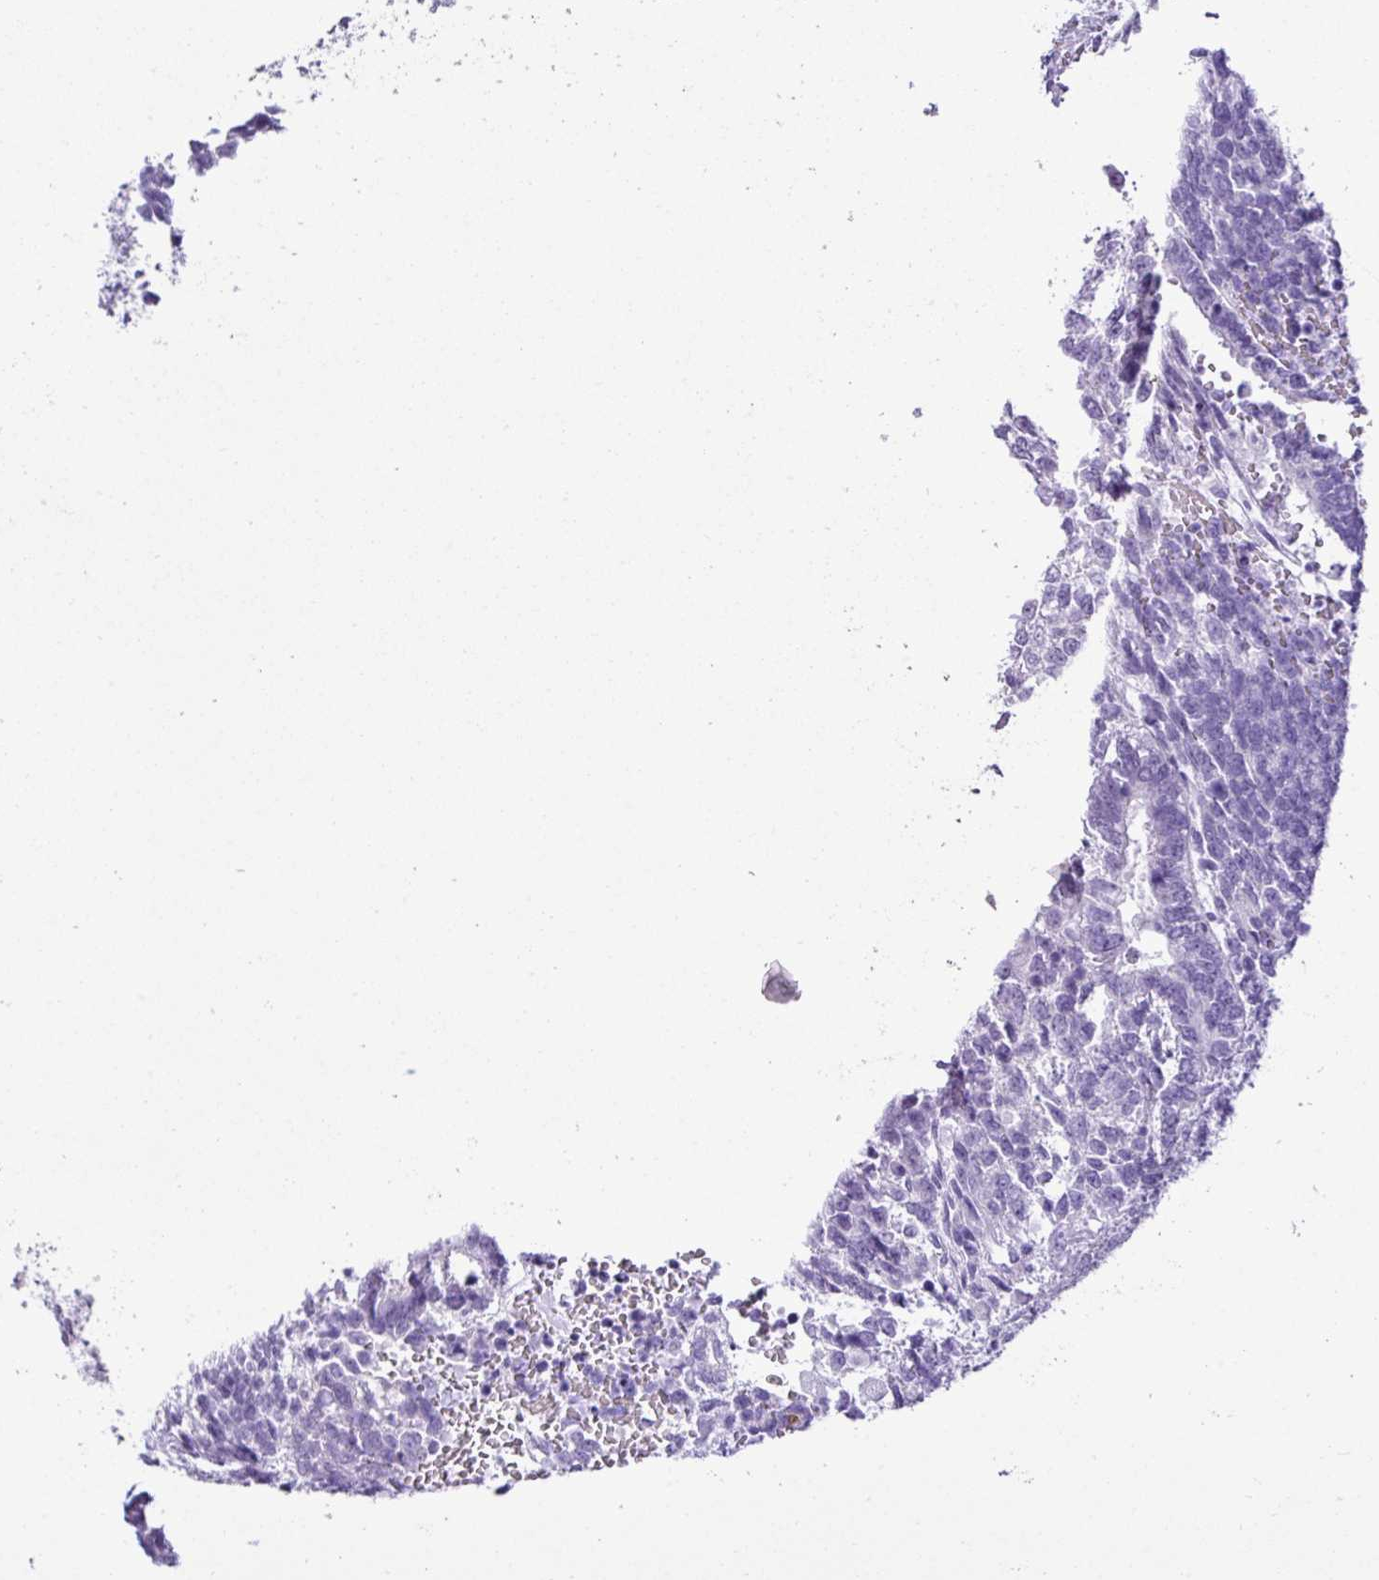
{"staining": {"intensity": "negative", "quantity": "none", "location": "none"}, "tissue": "testis cancer", "cell_type": "Tumor cells", "image_type": "cancer", "snomed": [{"axis": "morphology", "description": "Carcinoma, Embryonal, NOS"}, {"axis": "topography", "description": "Testis"}], "caption": "Tumor cells show no significant protein expression in embryonal carcinoma (testis). (Stains: DAB (3,3'-diaminobenzidine) IHC with hematoxylin counter stain, Microscopy: brightfield microscopy at high magnification).", "gene": "ZSCAN5A", "patient": {"sex": "male", "age": 23}}